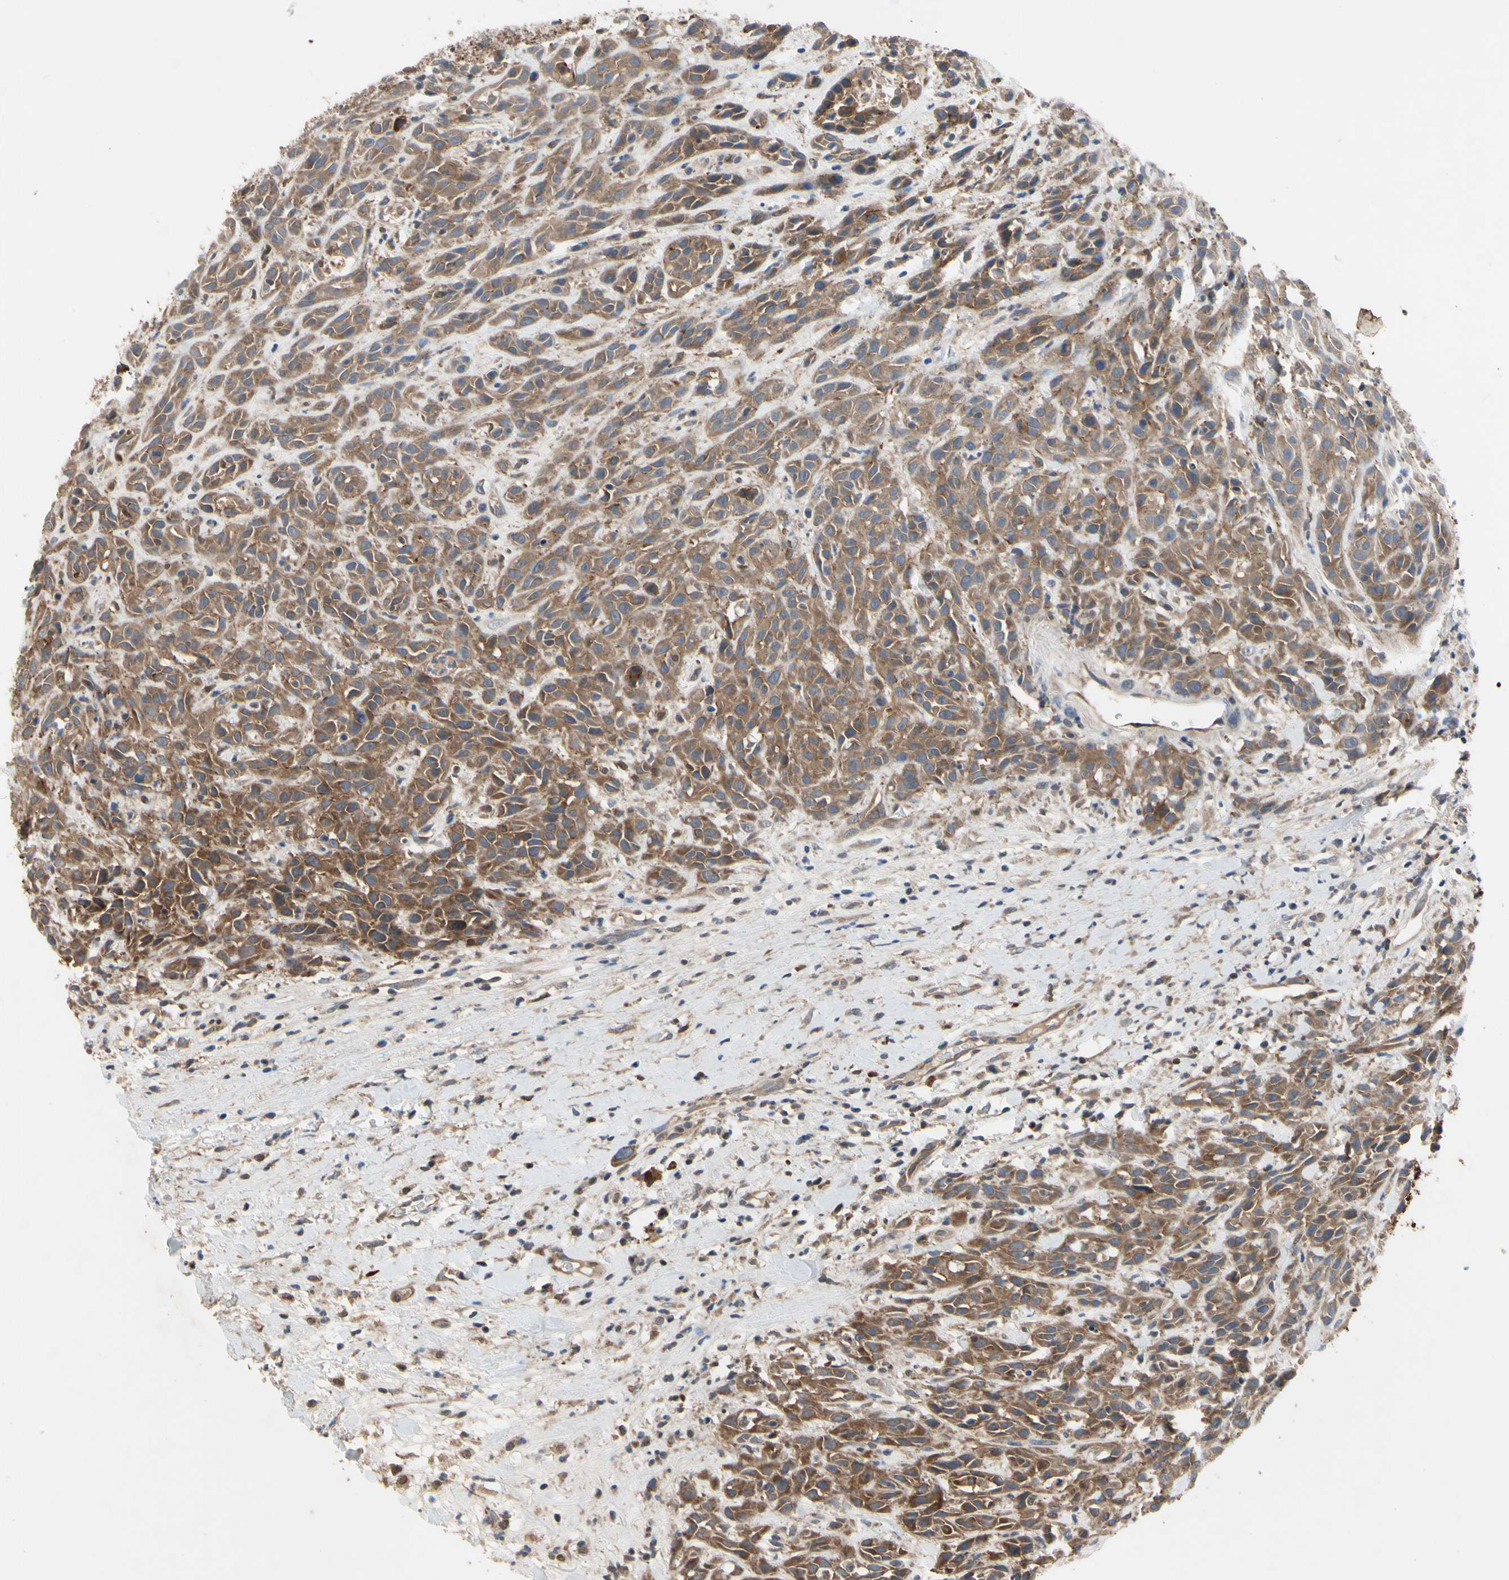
{"staining": {"intensity": "moderate", "quantity": ">75%", "location": "cytoplasmic/membranous"}, "tissue": "head and neck cancer", "cell_type": "Tumor cells", "image_type": "cancer", "snomed": [{"axis": "morphology", "description": "Normal tissue, NOS"}, {"axis": "morphology", "description": "Squamous cell carcinoma, NOS"}, {"axis": "topography", "description": "Cartilage tissue"}, {"axis": "topography", "description": "Head-Neck"}], "caption": "Immunohistochemical staining of human head and neck cancer (squamous cell carcinoma) exhibits medium levels of moderate cytoplasmic/membranous protein positivity in approximately >75% of tumor cells.", "gene": "XIAP", "patient": {"sex": "male", "age": 62}}